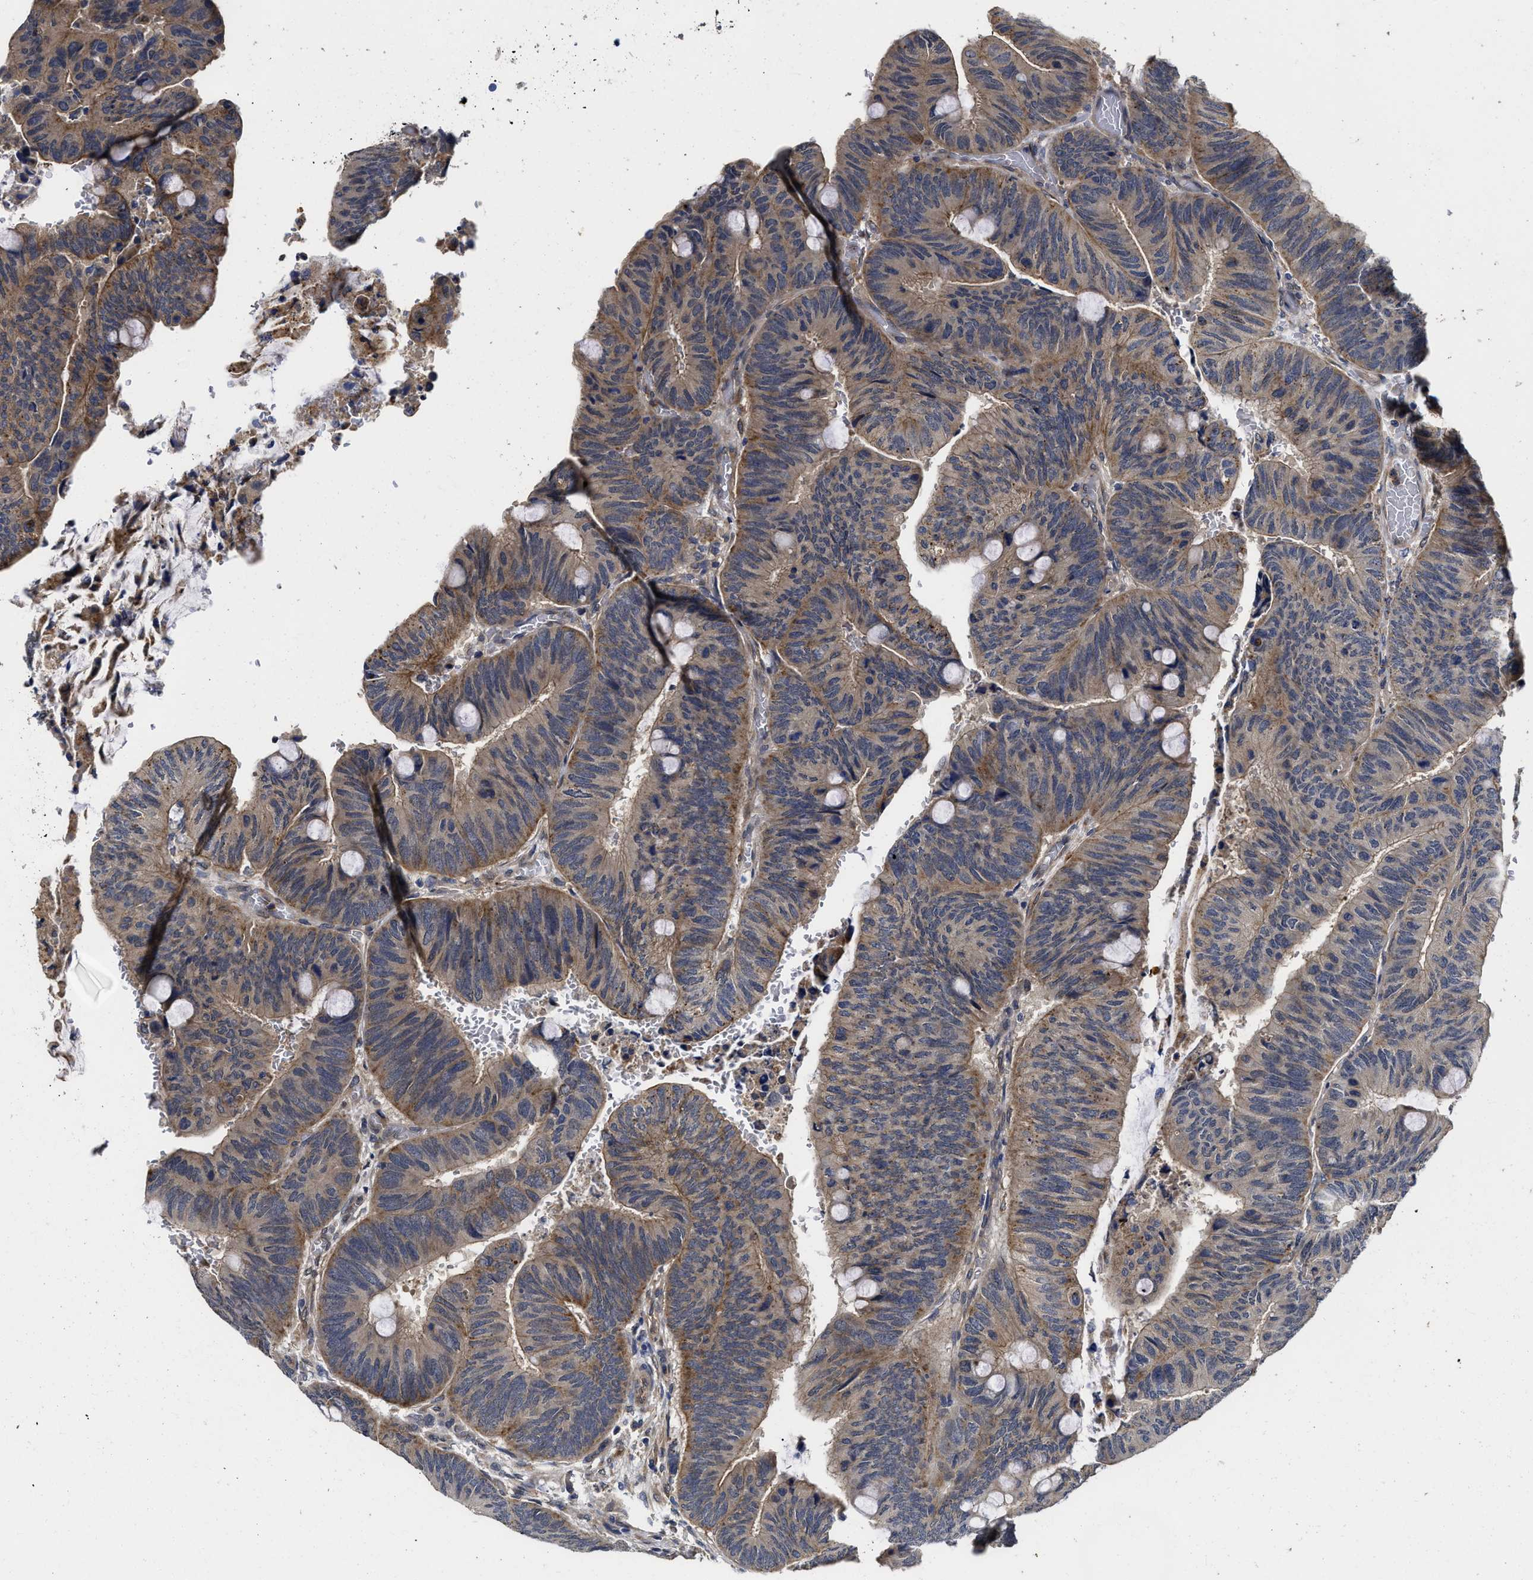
{"staining": {"intensity": "moderate", "quantity": ">75%", "location": "cytoplasmic/membranous"}, "tissue": "colorectal cancer", "cell_type": "Tumor cells", "image_type": "cancer", "snomed": [{"axis": "morphology", "description": "Normal tissue, NOS"}, {"axis": "morphology", "description": "Adenocarcinoma, NOS"}, {"axis": "topography", "description": "Rectum"}], "caption": "About >75% of tumor cells in human colorectal adenocarcinoma display moderate cytoplasmic/membranous protein expression as visualized by brown immunohistochemical staining.", "gene": "PKD2", "patient": {"sex": "male", "age": 92}}